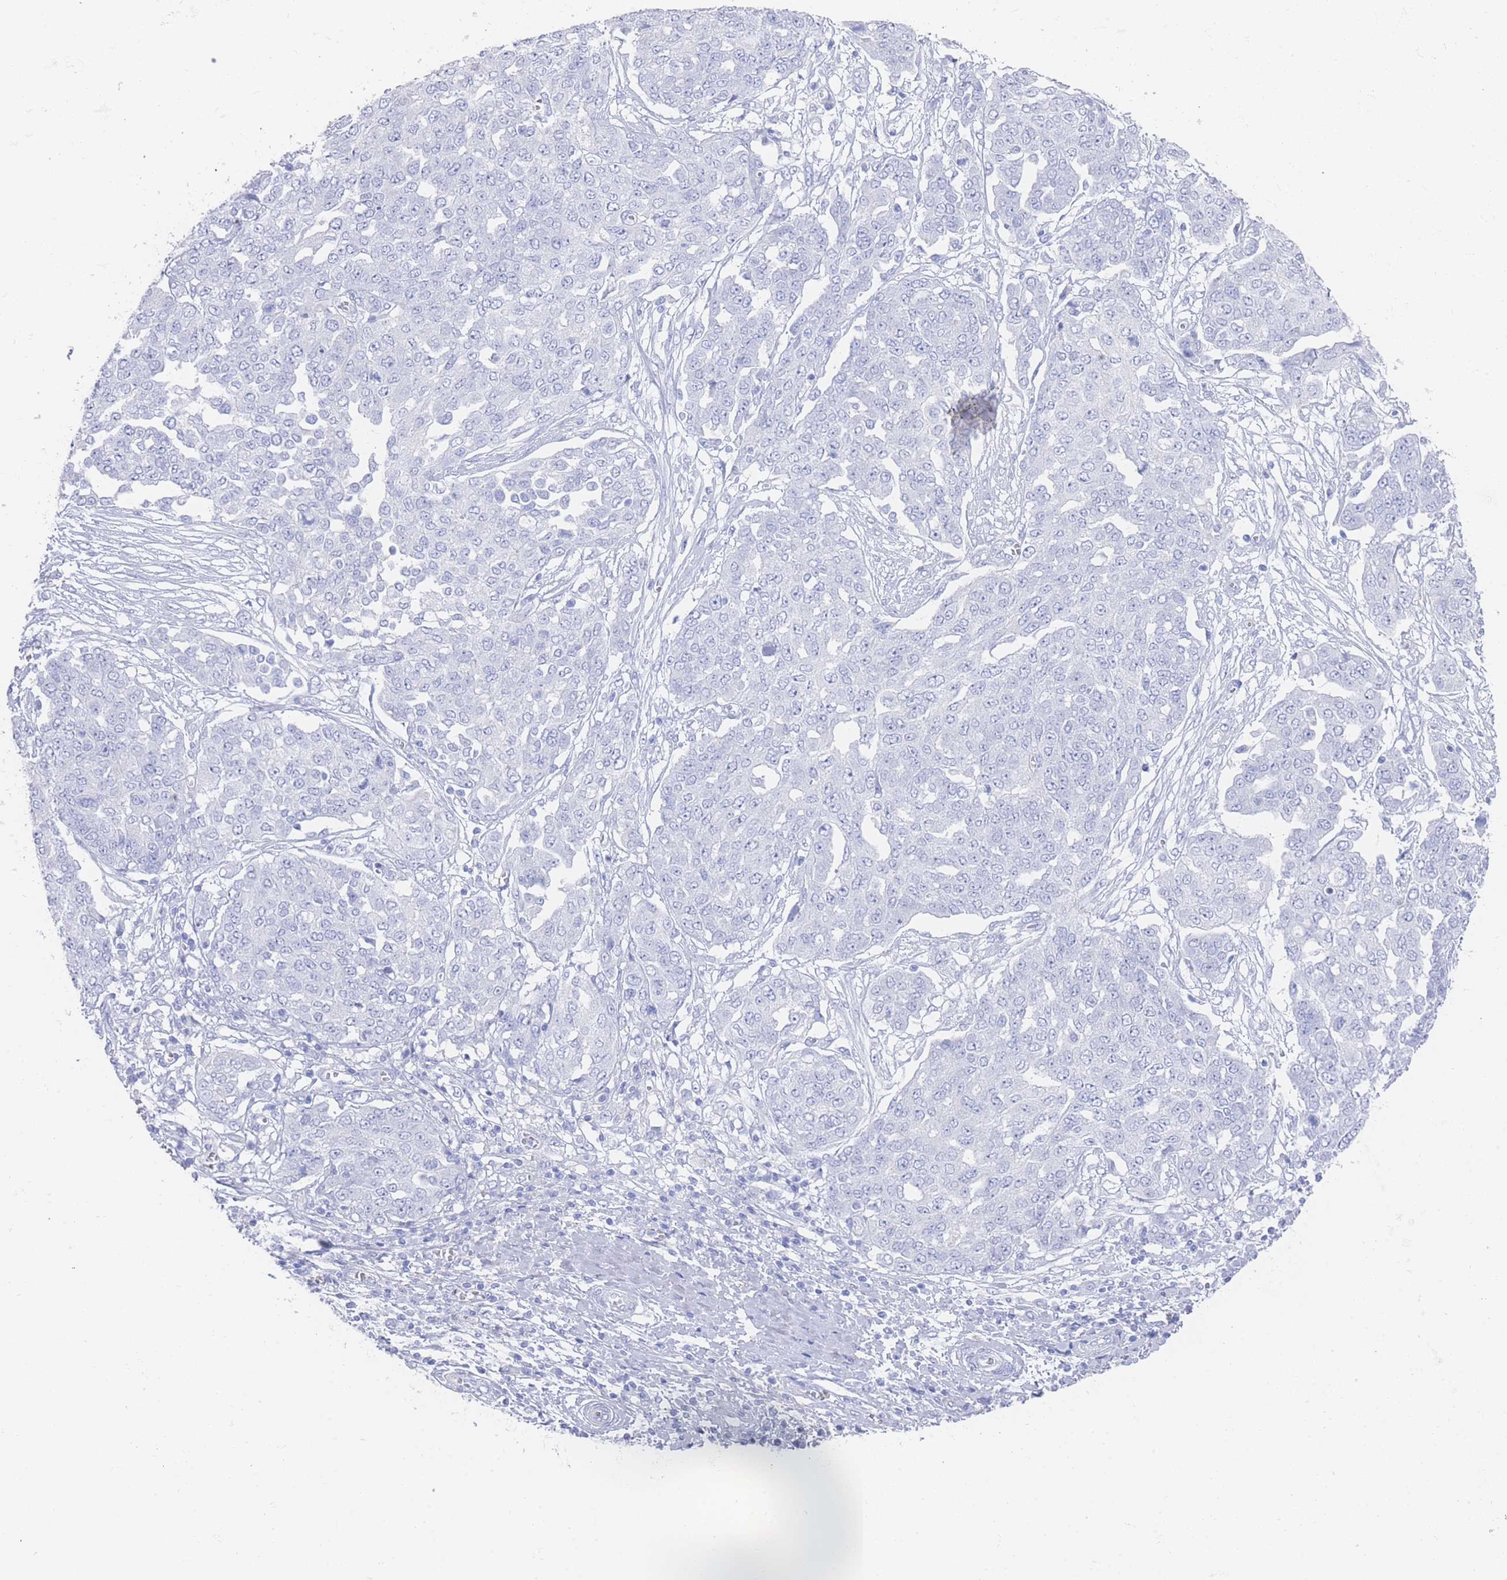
{"staining": {"intensity": "negative", "quantity": "none", "location": "none"}, "tissue": "ovarian cancer", "cell_type": "Tumor cells", "image_type": "cancer", "snomed": [{"axis": "morphology", "description": "Cystadenocarcinoma, serous, NOS"}, {"axis": "topography", "description": "Soft tissue"}, {"axis": "topography", "description": "Ovary"}], "caption": "Immunohistochemistry of human ovarian cancer (serous cystadenocarcinoma) reveals no expression in tumor cells.", "gene": "LRRC37A", "patient": {"sex": "female", "age": 57}}